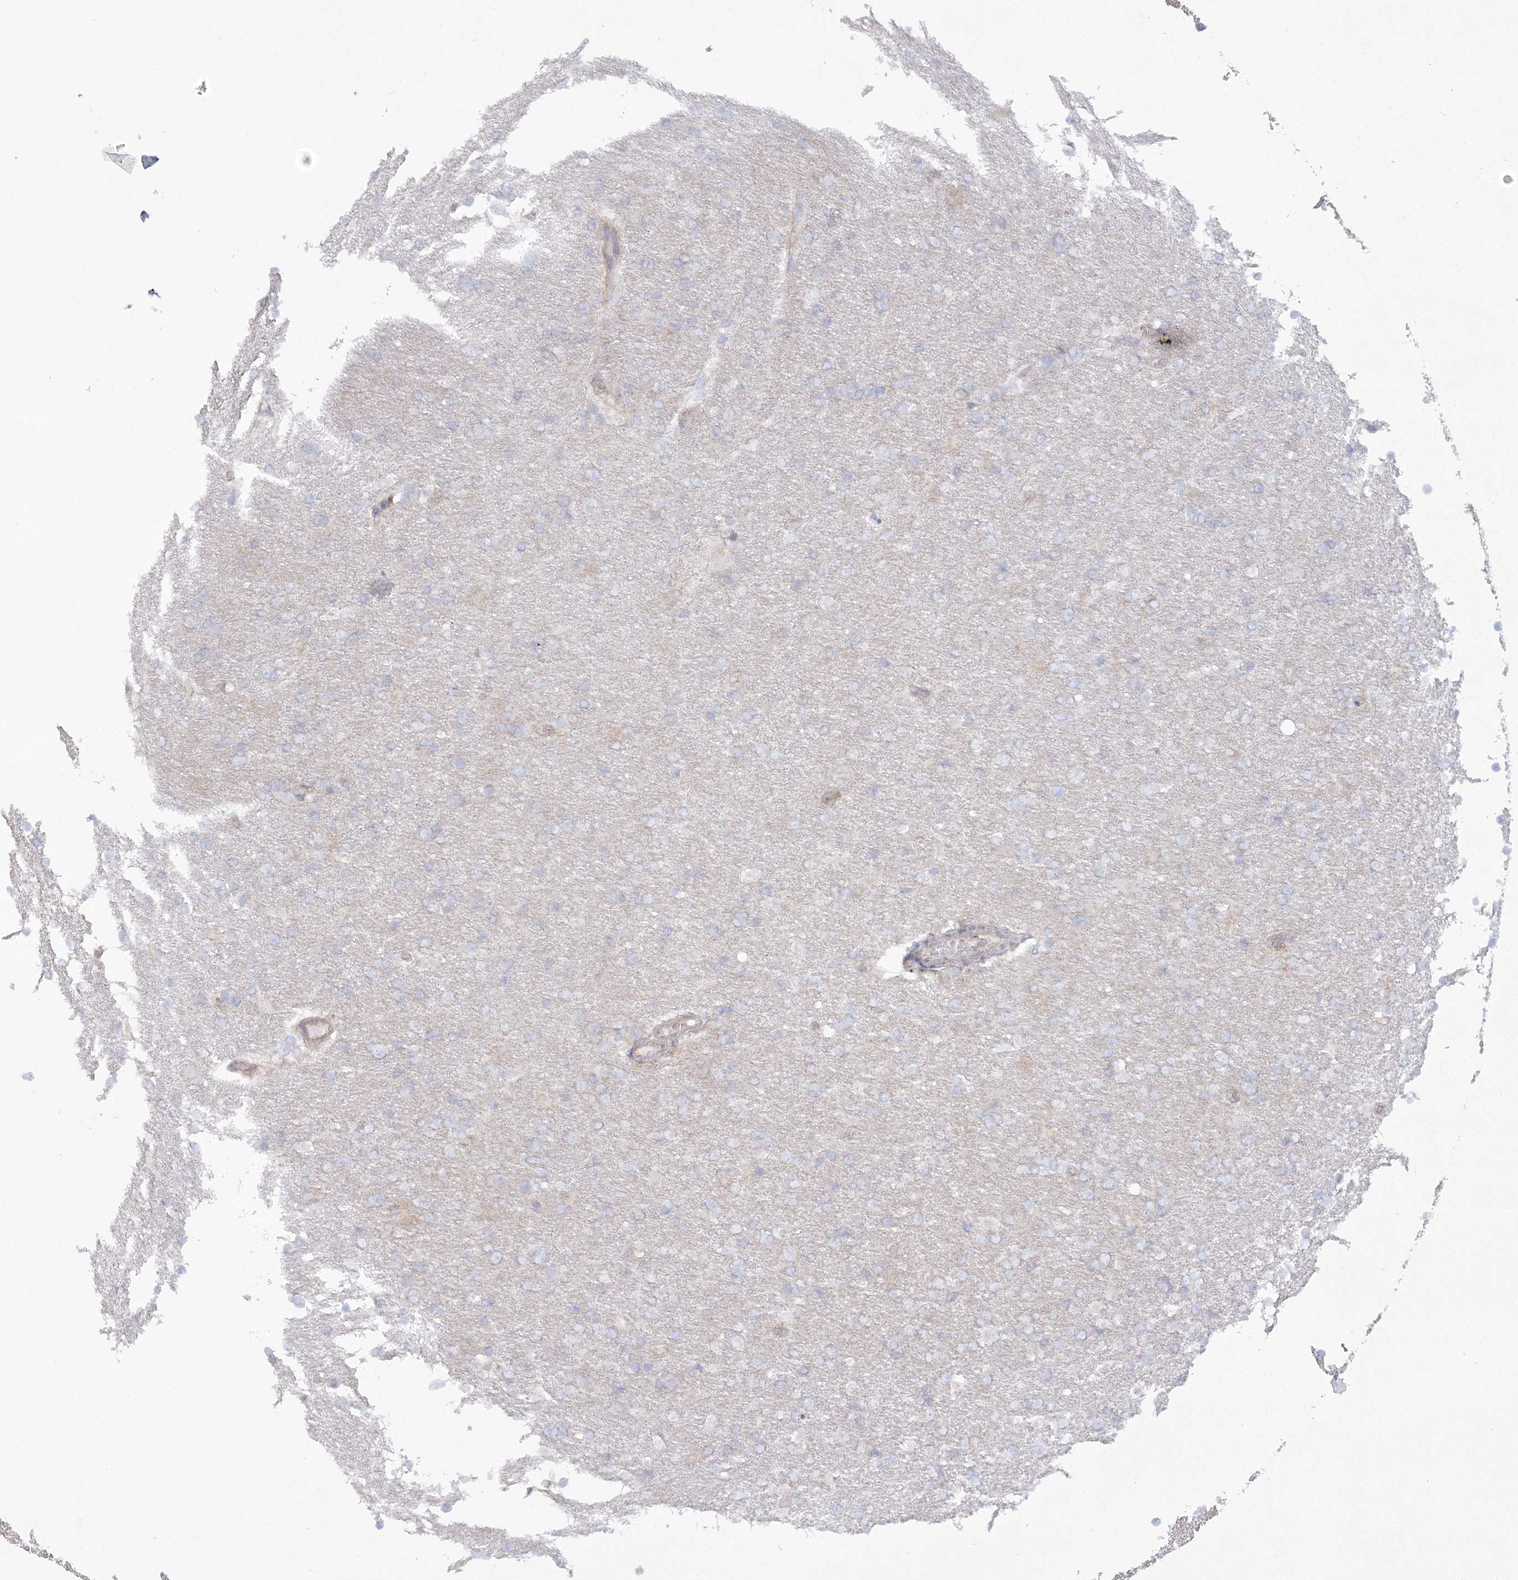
{"staining": {"intensity": "negative", "quantity": "none", "location": "none"}, "tissue": "glioma", "cell_type": "Tumor cells", "image_type": "cancer", "snomed": [{"axis": "morphology", "description": "Glioma, malignant, High grade"}, {"axis": "topography", "description": "Cerebral cortex"}], "caption": "The histopathology image displays no staining of tumor cells in malignant glioma (high-grade).", "gene": "CAMTA1", "patient": {"sex": "female", "age": 36}}